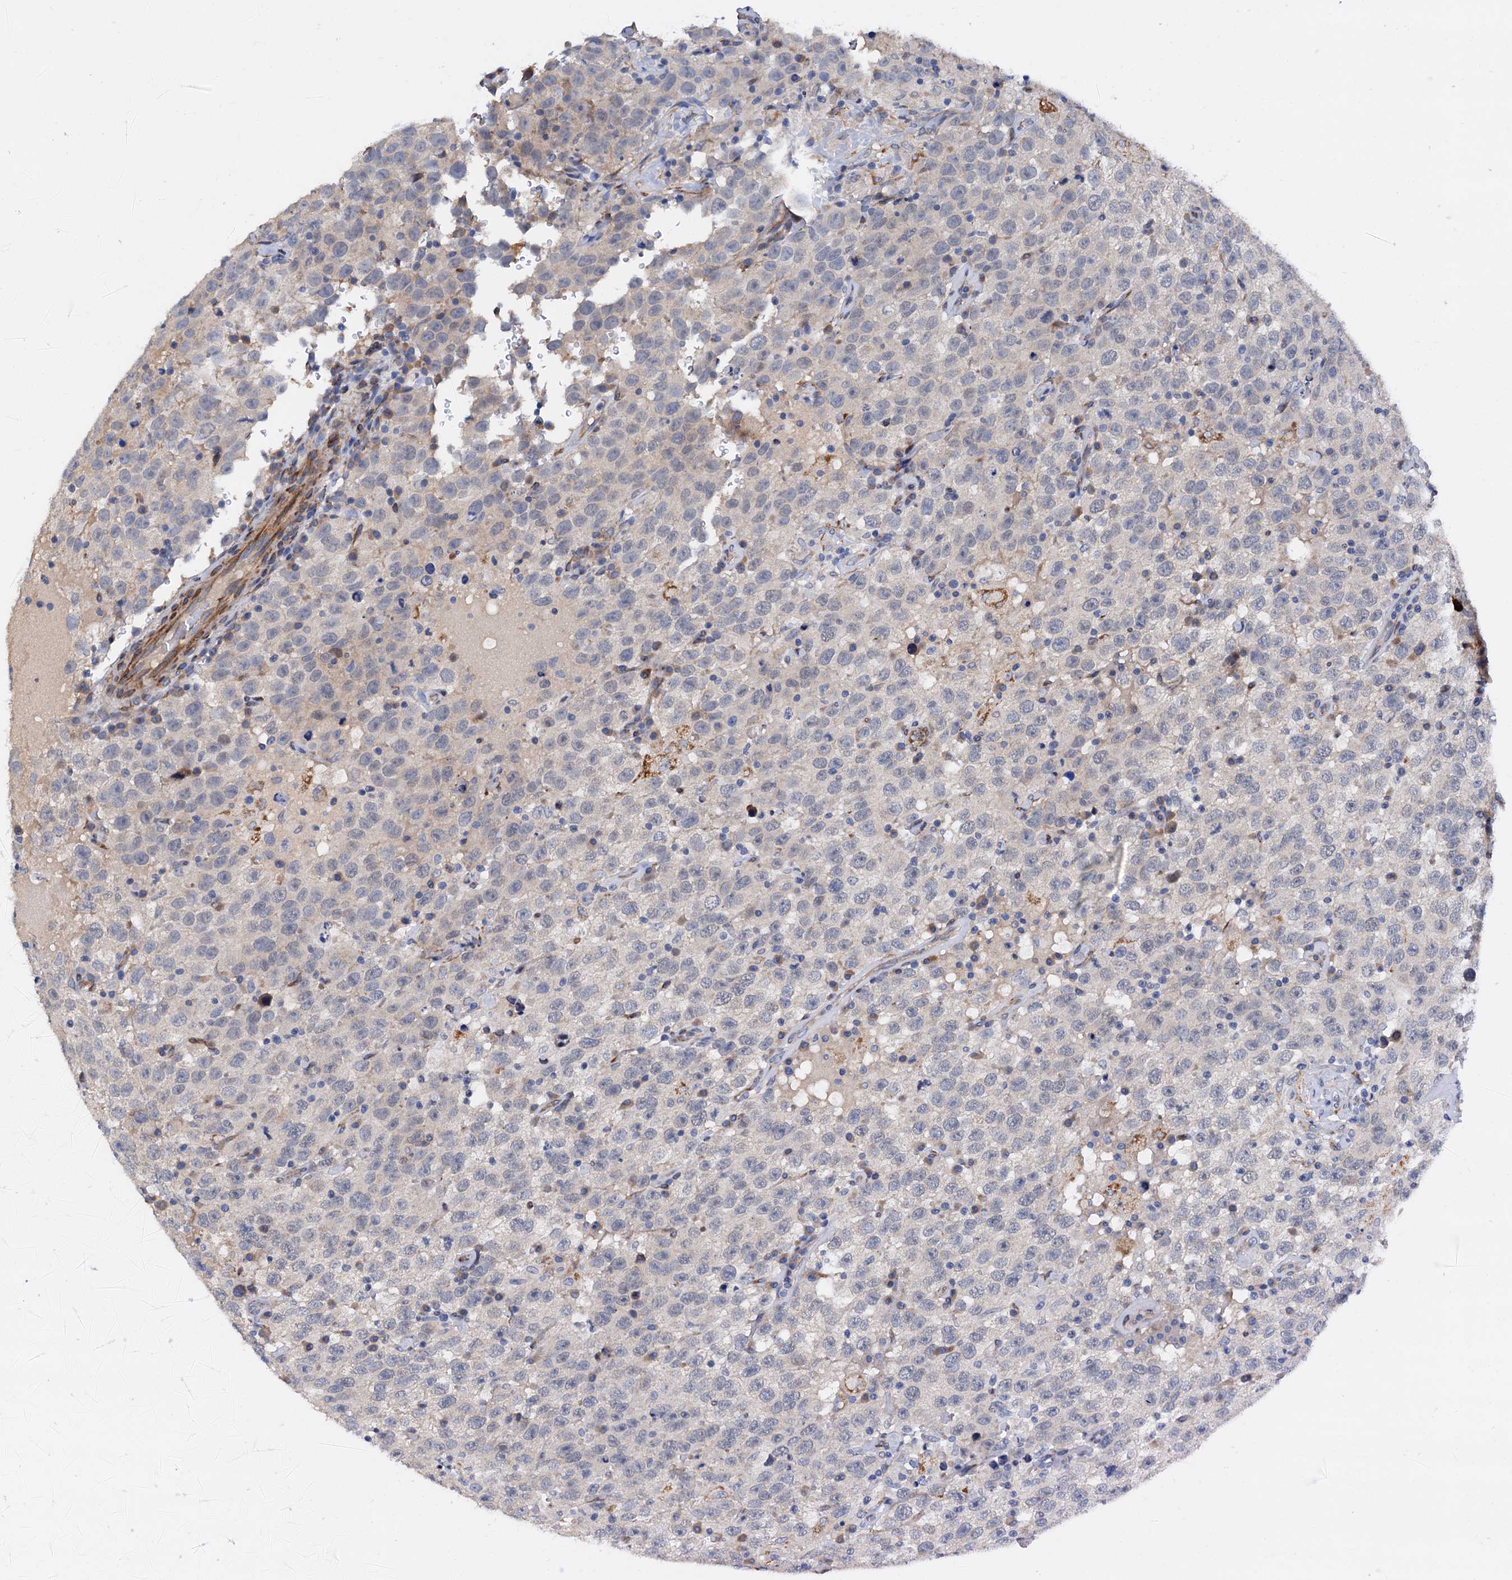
{"staining": {"intensity": "negative", "quantity": "none", "location": "none"}, "tissue": "testis cancer", "cell_type": "Tumor cells", "image_type": "cancer", "snomed": [{"axis": "morphology", "description": "Seminoma, NOS"}, {"axis": "topography", "description": "Testis"}], "caption": "The micrograph exhibits no staining of tumor cells in testis seminoma.", "gene": "RASSF9", "patient": {"sex": "male", "age": 41}}